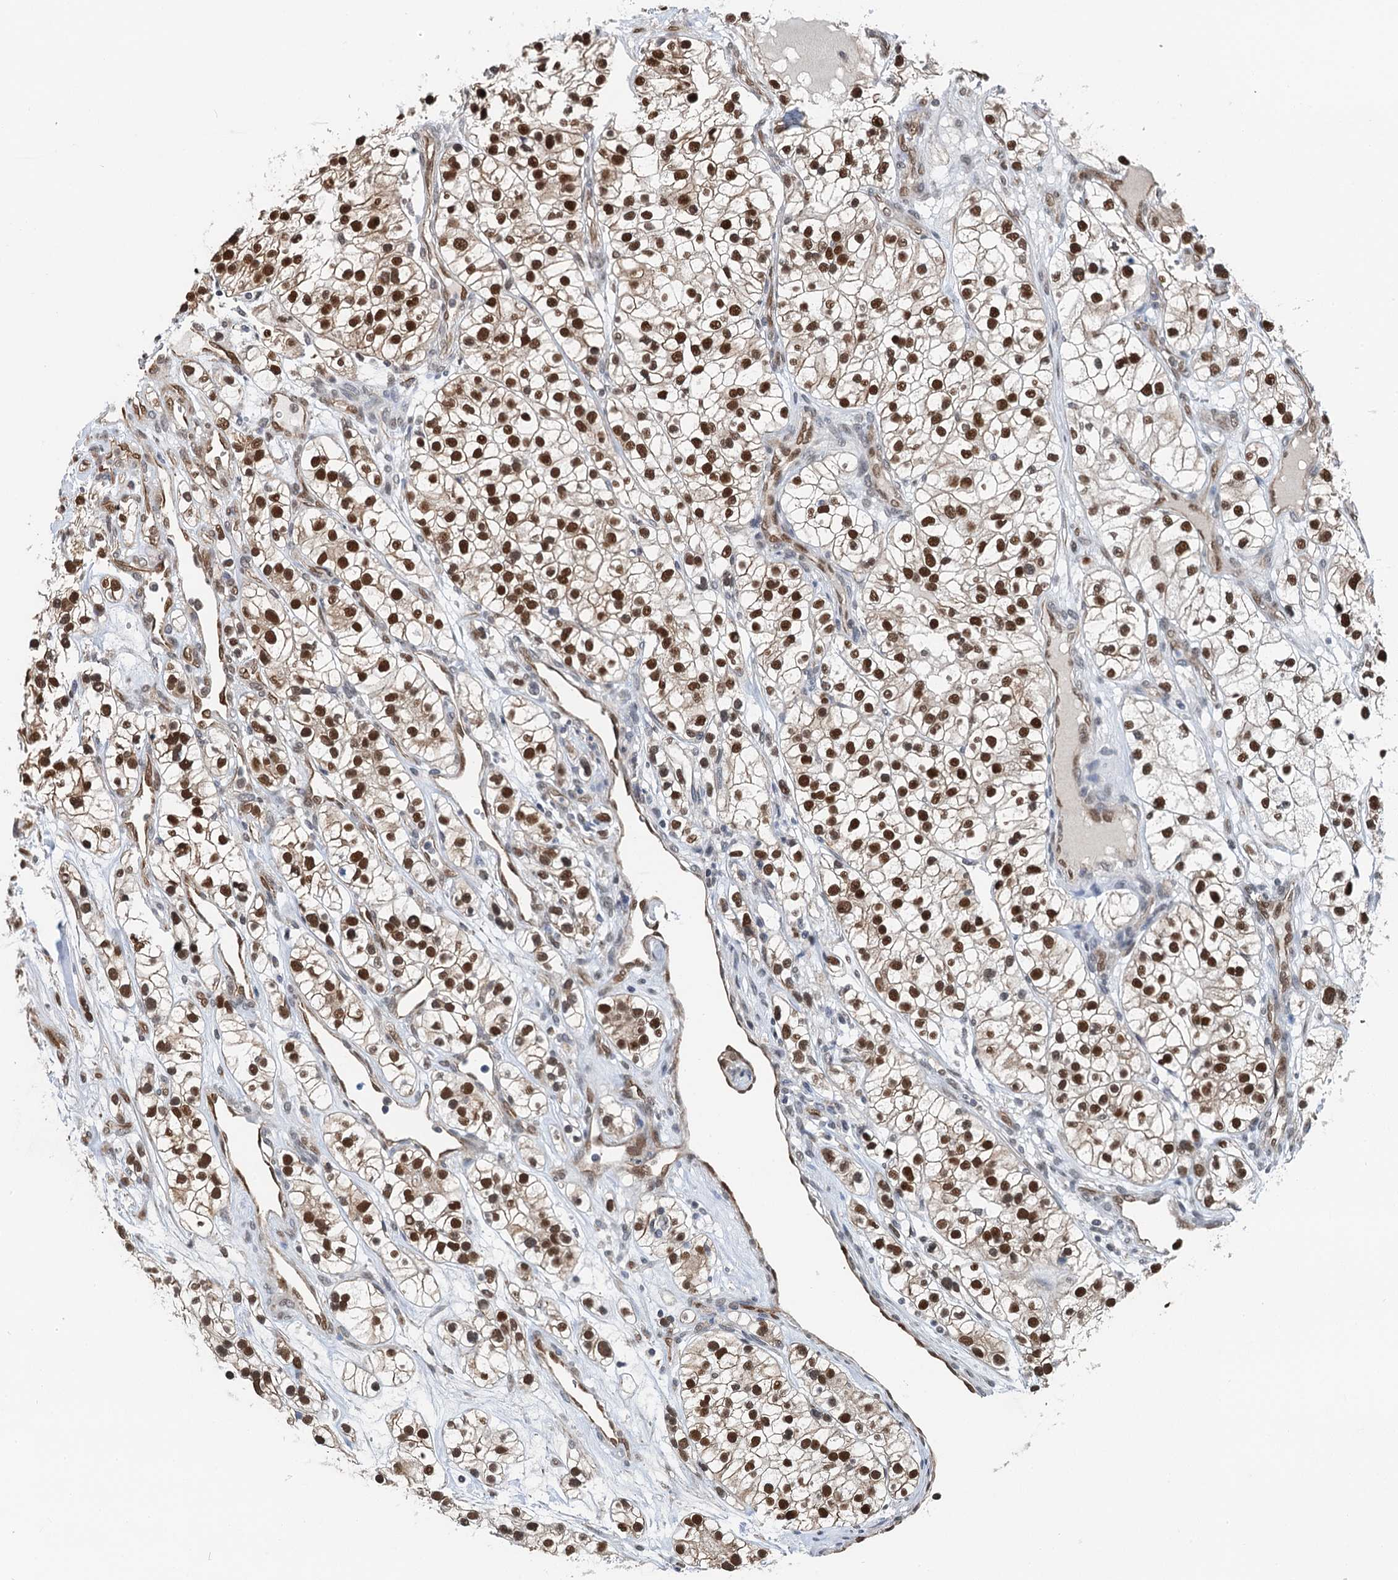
{"staining": {"intensity": "strong", "quantity": ">75%", "location": "nuclear"}, "tissue": "renal cancer", "cell_type": "Tumor cells", "image_type": "cancer", "snomed": [{"axis": "morphology", "description": "Adenocarcinoma, NOS"}, {"axis": "topography", "description": "Kidney"}], "caption": "Brown immunohistochemical staining in human adenocarcinoma (renal) demonstrates strong nuclear positivity in approximately >75% of tumor cells. (Brightfield microscopy of DAB IHC at high magnification).", "gene": "CFDP1", "patient": {"sex": "female", "age": 57}}